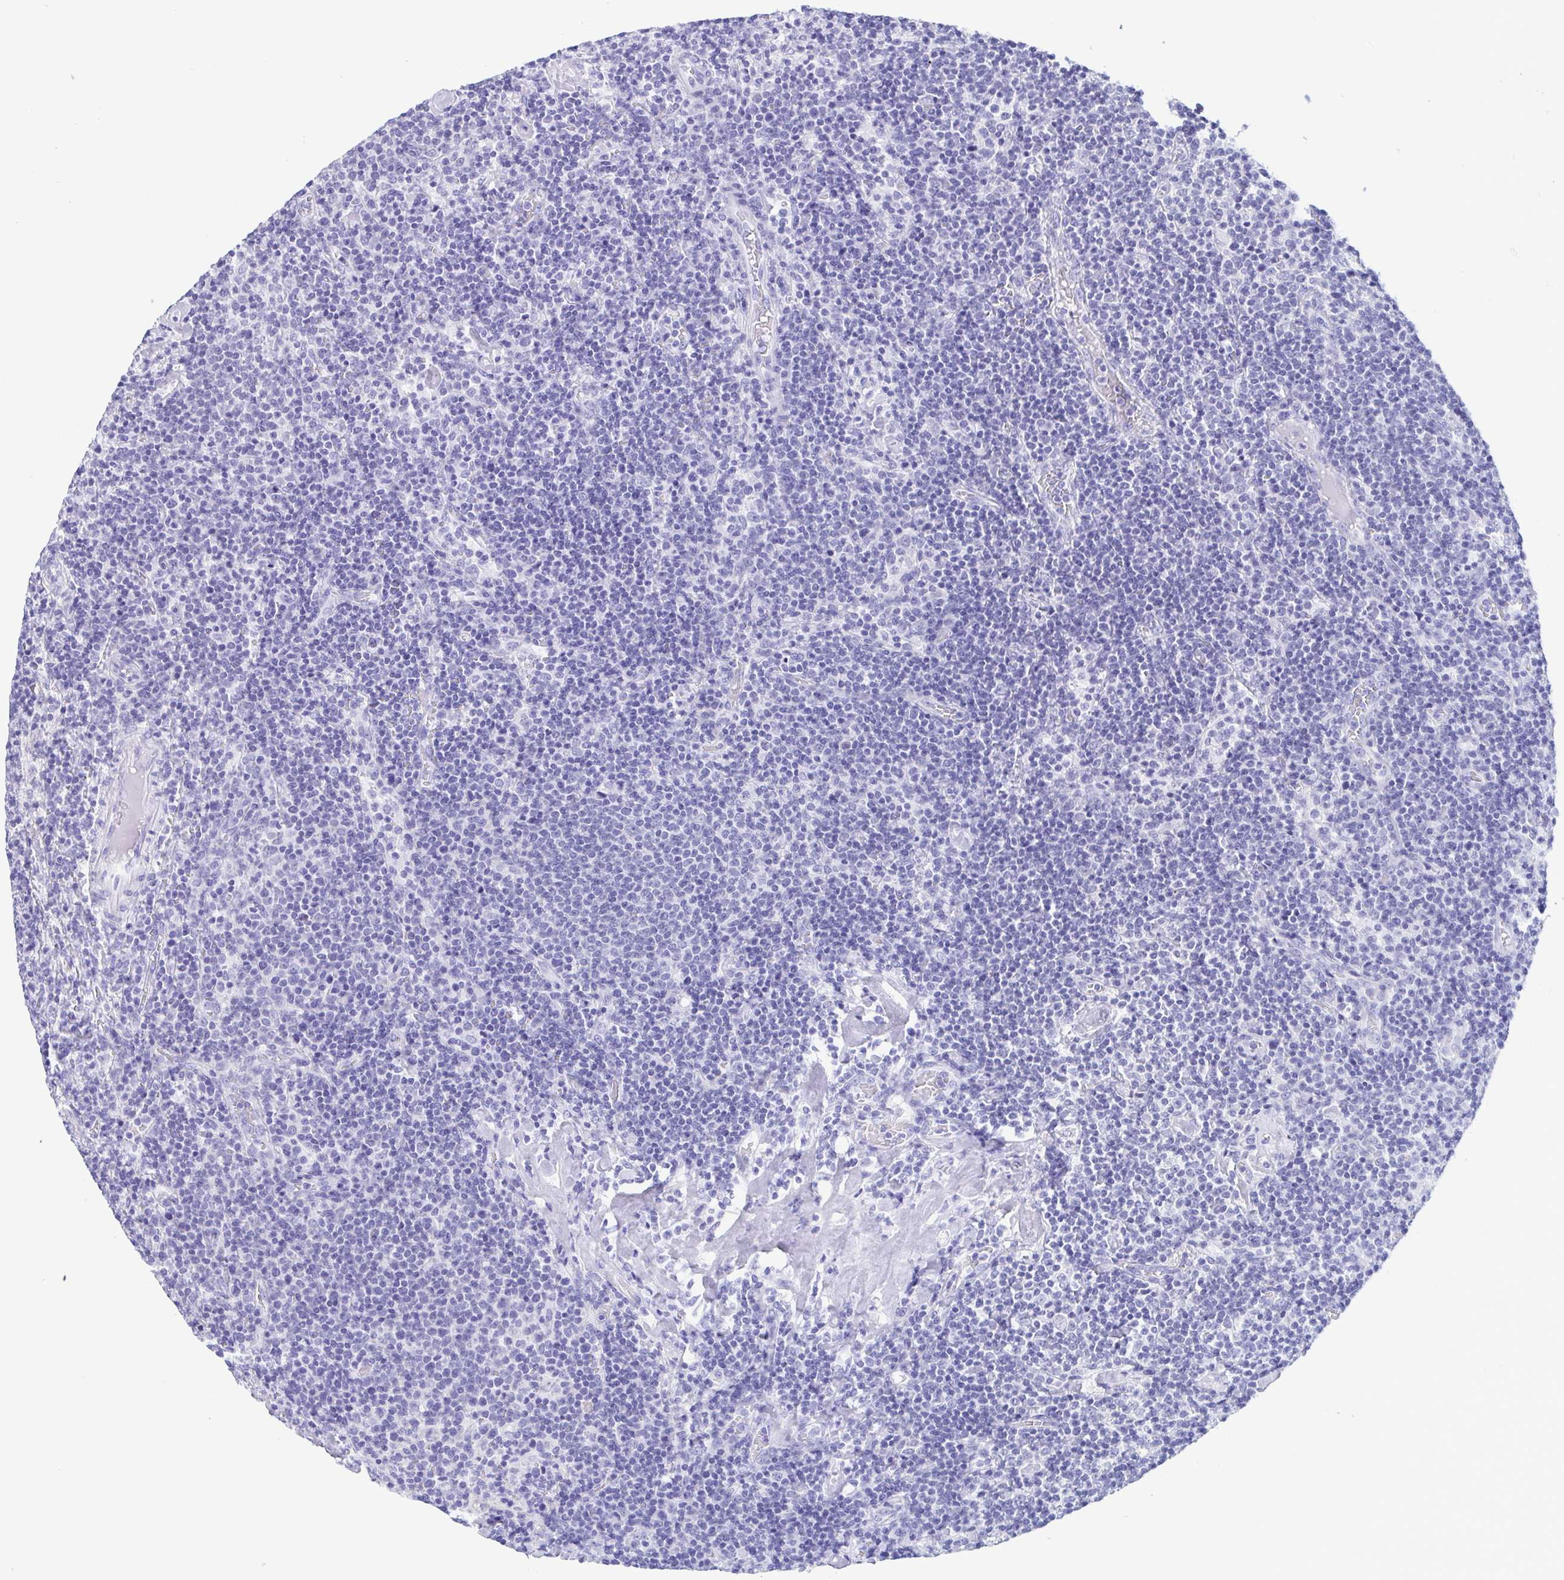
{"staining": {"intensity": "negative", "quantity": "none", "location": "none"}, "tissue": "lymphoma", "cell_type": "Tumor cells", "image_type": "cancer", "snomed": [{"axis": "morphology", "description": "Malignant lymphoma, non-Hodgkin's type, High grade"}, {"axis": "topography", "description": "Lymph node"}], "caption": "High power microscopy photomicrograph of an IHC image of high-grade malignant lymphoma, non-Hodgkin's type, revealing no significant expression in tumor cells.", "gene": "TSPY2", "patient": {"sex": "male", "age": 61}}